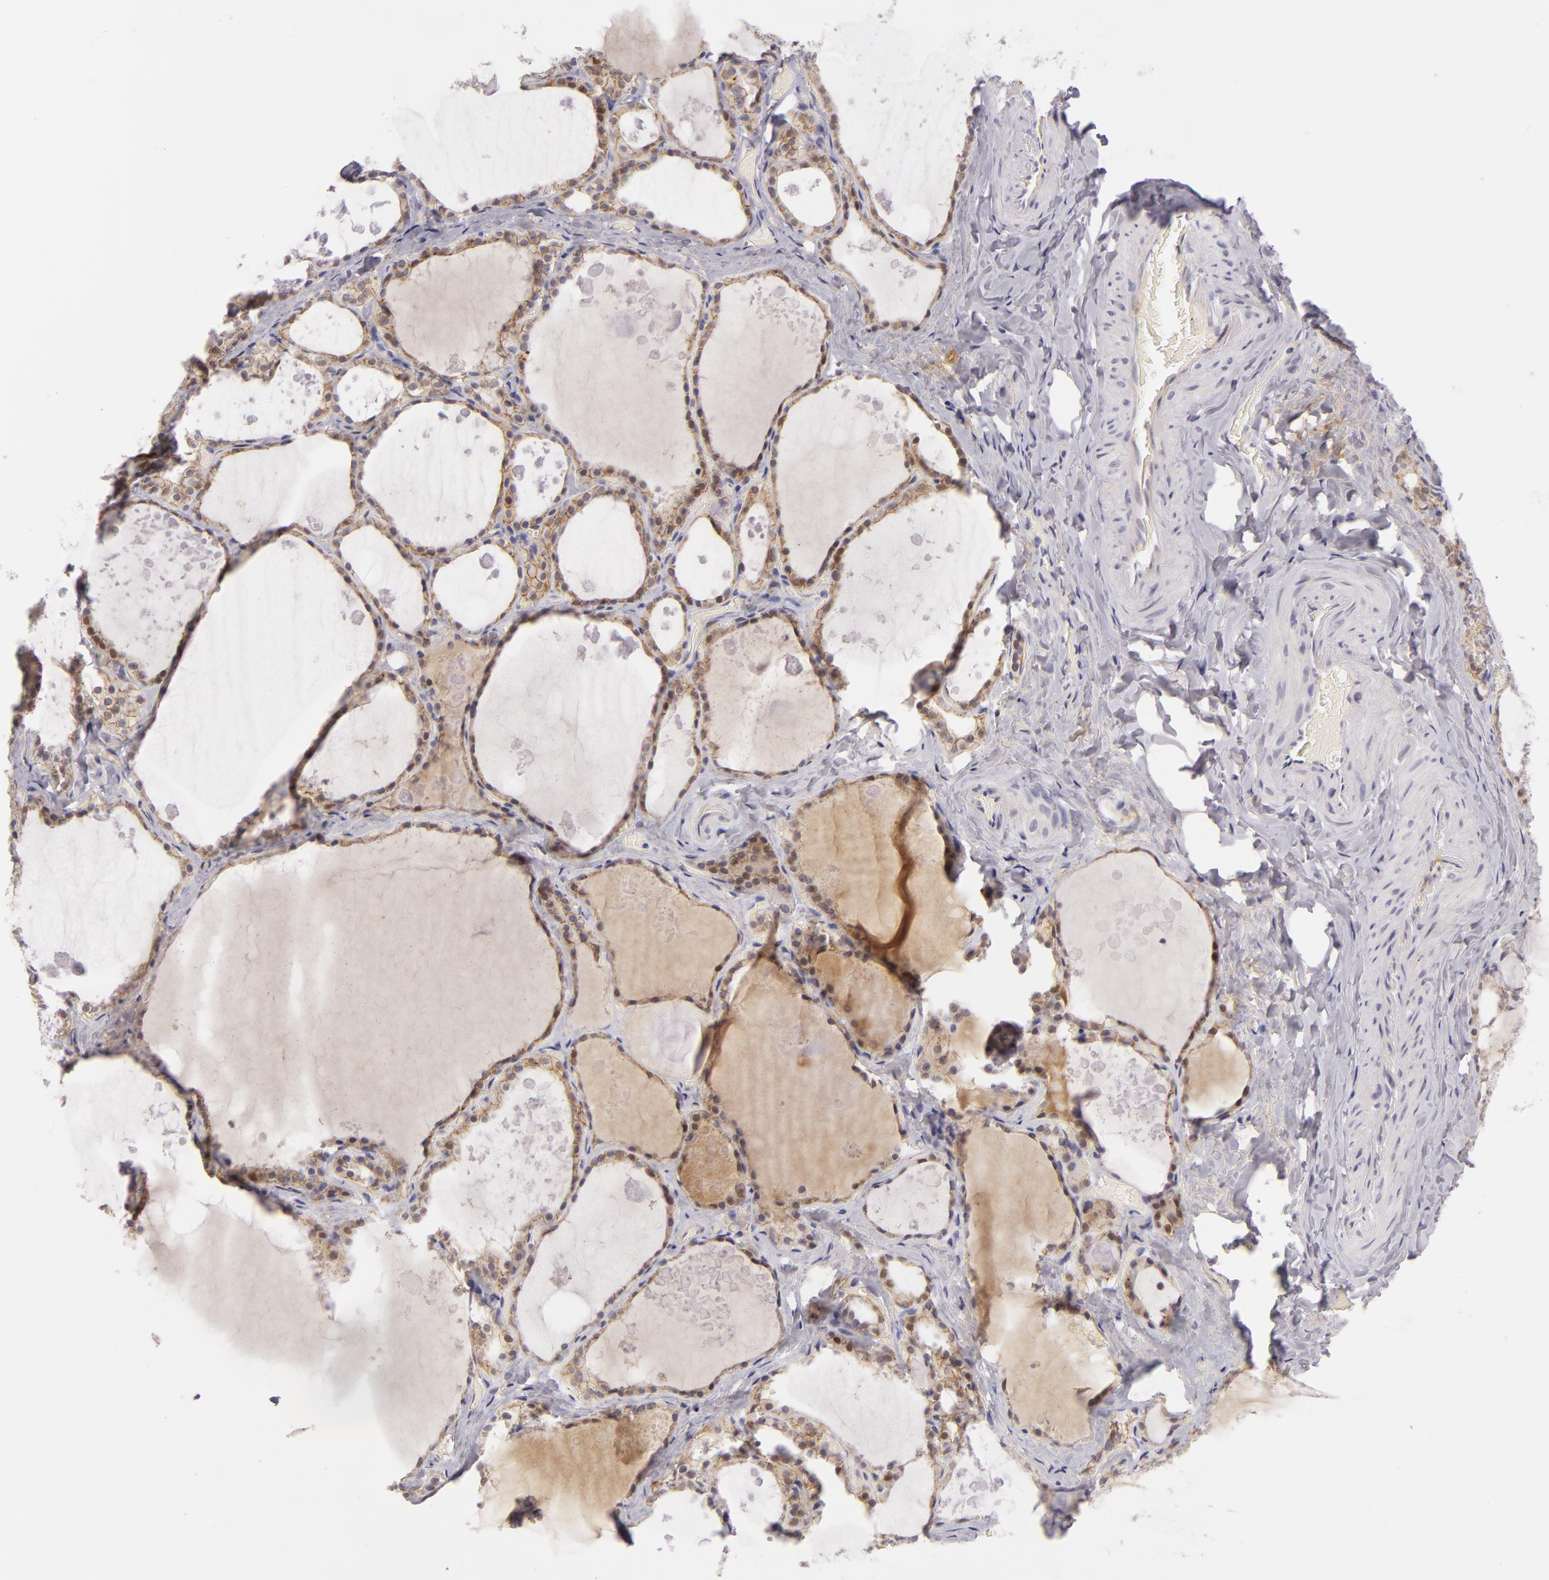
{"staining": {"intensity": "moderate", "quantity": "25%-75%", "location": "cytoplasmic/membranous"}, "tissue": "thyroid gland", "cell_type": "Glandular cells", "image_type": "normal", "snomed": [{"axis": "morphology", "description": "Normal tissue, NOS"}, {"axis": "topography", "description": "Thyroid gland"}], "caption": "A histopathology image of human thyroid gland stained for a protein shows moderate cytoplasmic/membranous brown staining in glandular cells. The staining is performed using DAB brown chromogen to label protein expression. The nuclei are counter-stained blue using hematoxylin.", "gene": "CTNNB1", "patient": {"sex": "male", "age": 61}}